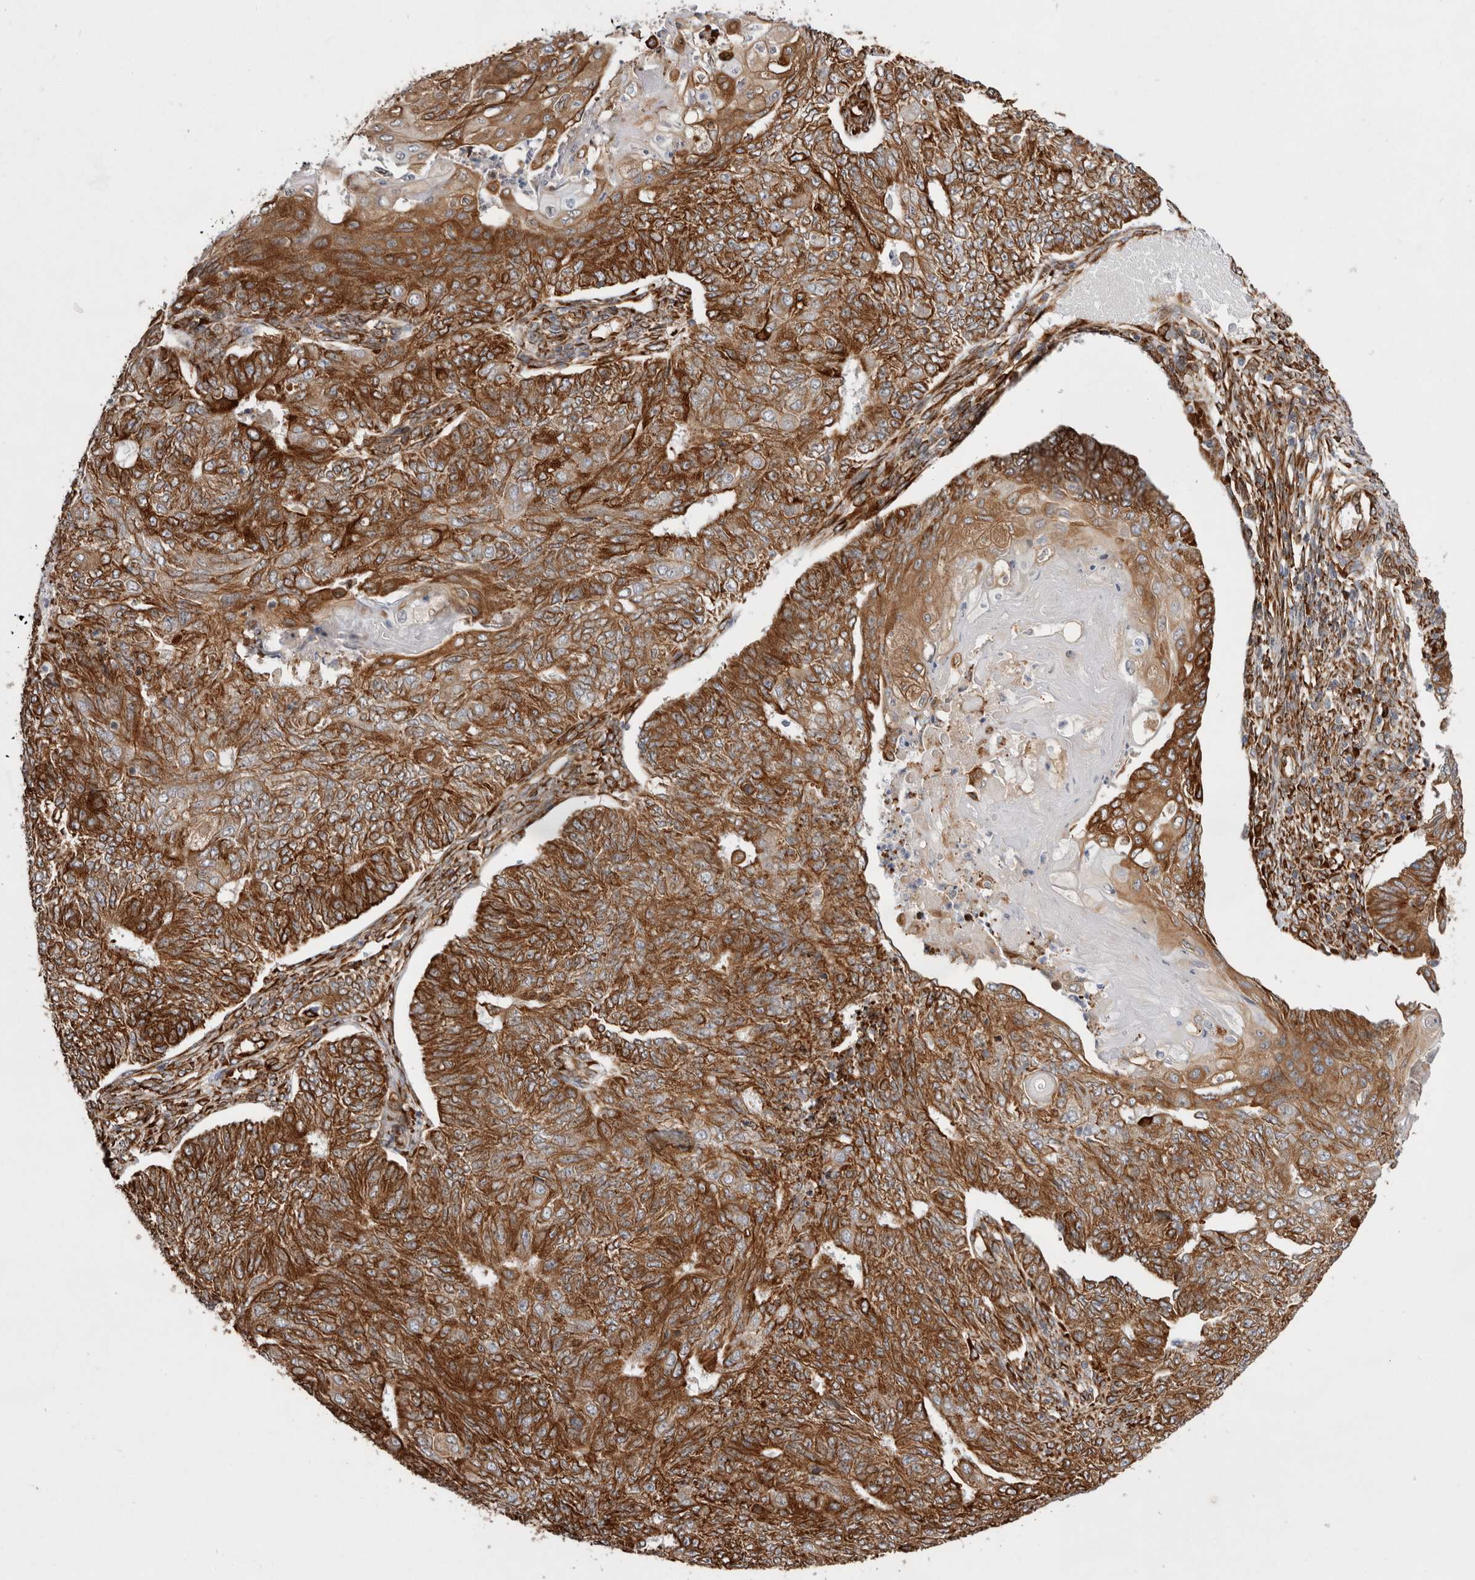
{"staining": {"intensity": "strong", "quantity": ">75%", "location": "cytoplasmic/membranous"}, "tissue": "endometrial cancer", "cell_type": "Tumor cells", "image_type": "cancer", "snomed": [{"axis": "morphology", "description": "Adenocarcinoma, NOS"}, {"axis": "topography", "description": "Endometrium"}], "caption": "Endometrial cancer stained with DAB (3,3'-diaminobenzidine) immunohistochemistry (IHC) shows high levels of strong cytoplasmic/membranous positivity in about >75% of tumor cells.", "gene": "WDTC1", "patient": {"sex": "female", "age": 32}}